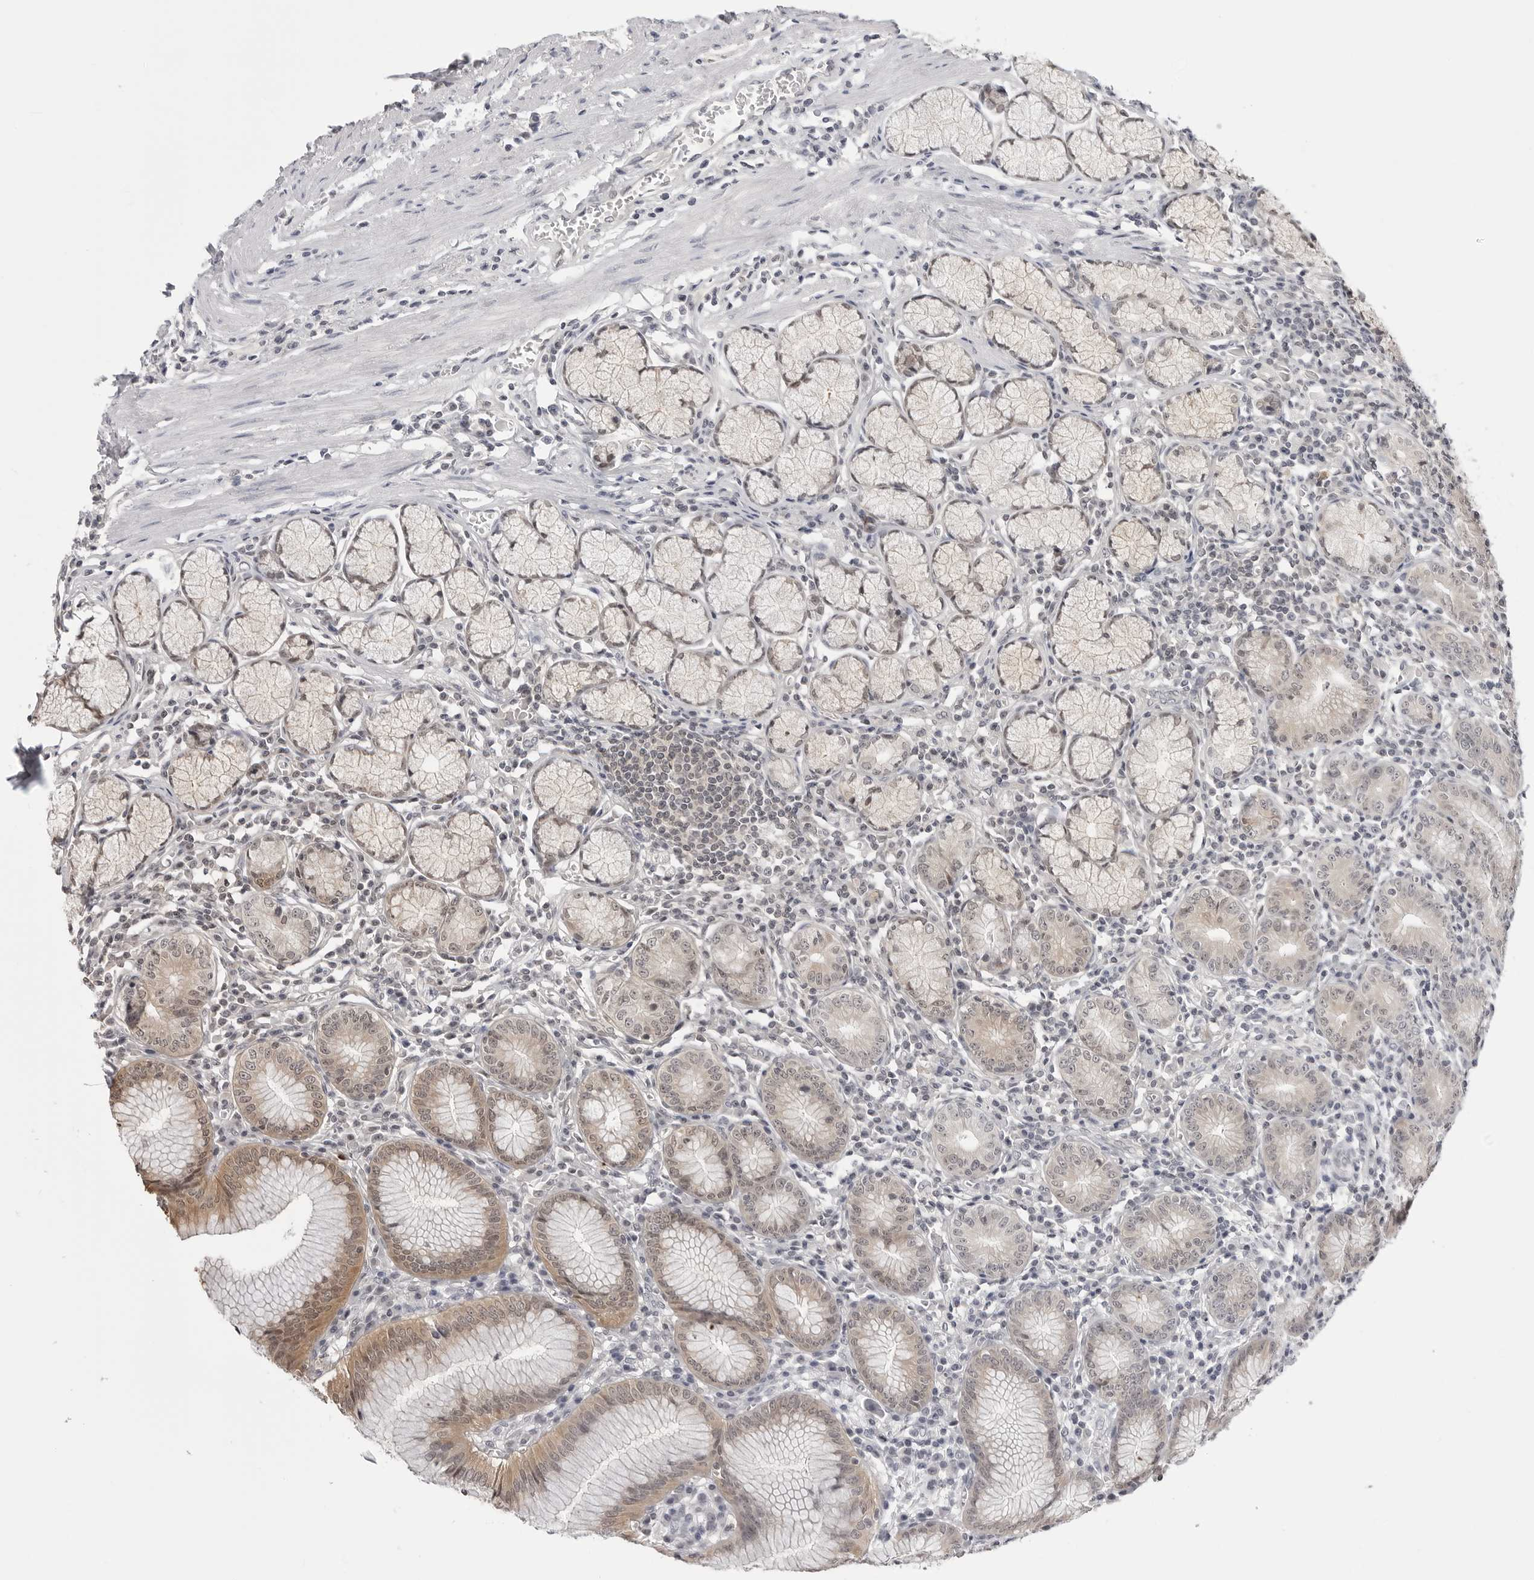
{"staining": {"intensity": "moderate", "quantity": "25%-75%", "location": "cytoplasmic/membranous,nuclear"}, "tissue": "stomach", "cell_type": "Glandular cells", "image_type": "normal", "snomed": [{"axis": "morphology", "description": "Normal tissue, NOS"}, {"axis": "topography", "description": "Stomach"}], "caption": "Protein positivity by immunohistochemistry (IHC) reveals moderate cytoplasmic/membranous,nuclear positivity in about 25%-75% of glandular cells in unremarkable stomach. The protein is shown in brown color, while the nuclei are stained blue.", "gene": "YWHAG", "patient": {"sex": "male", "age": 55}}